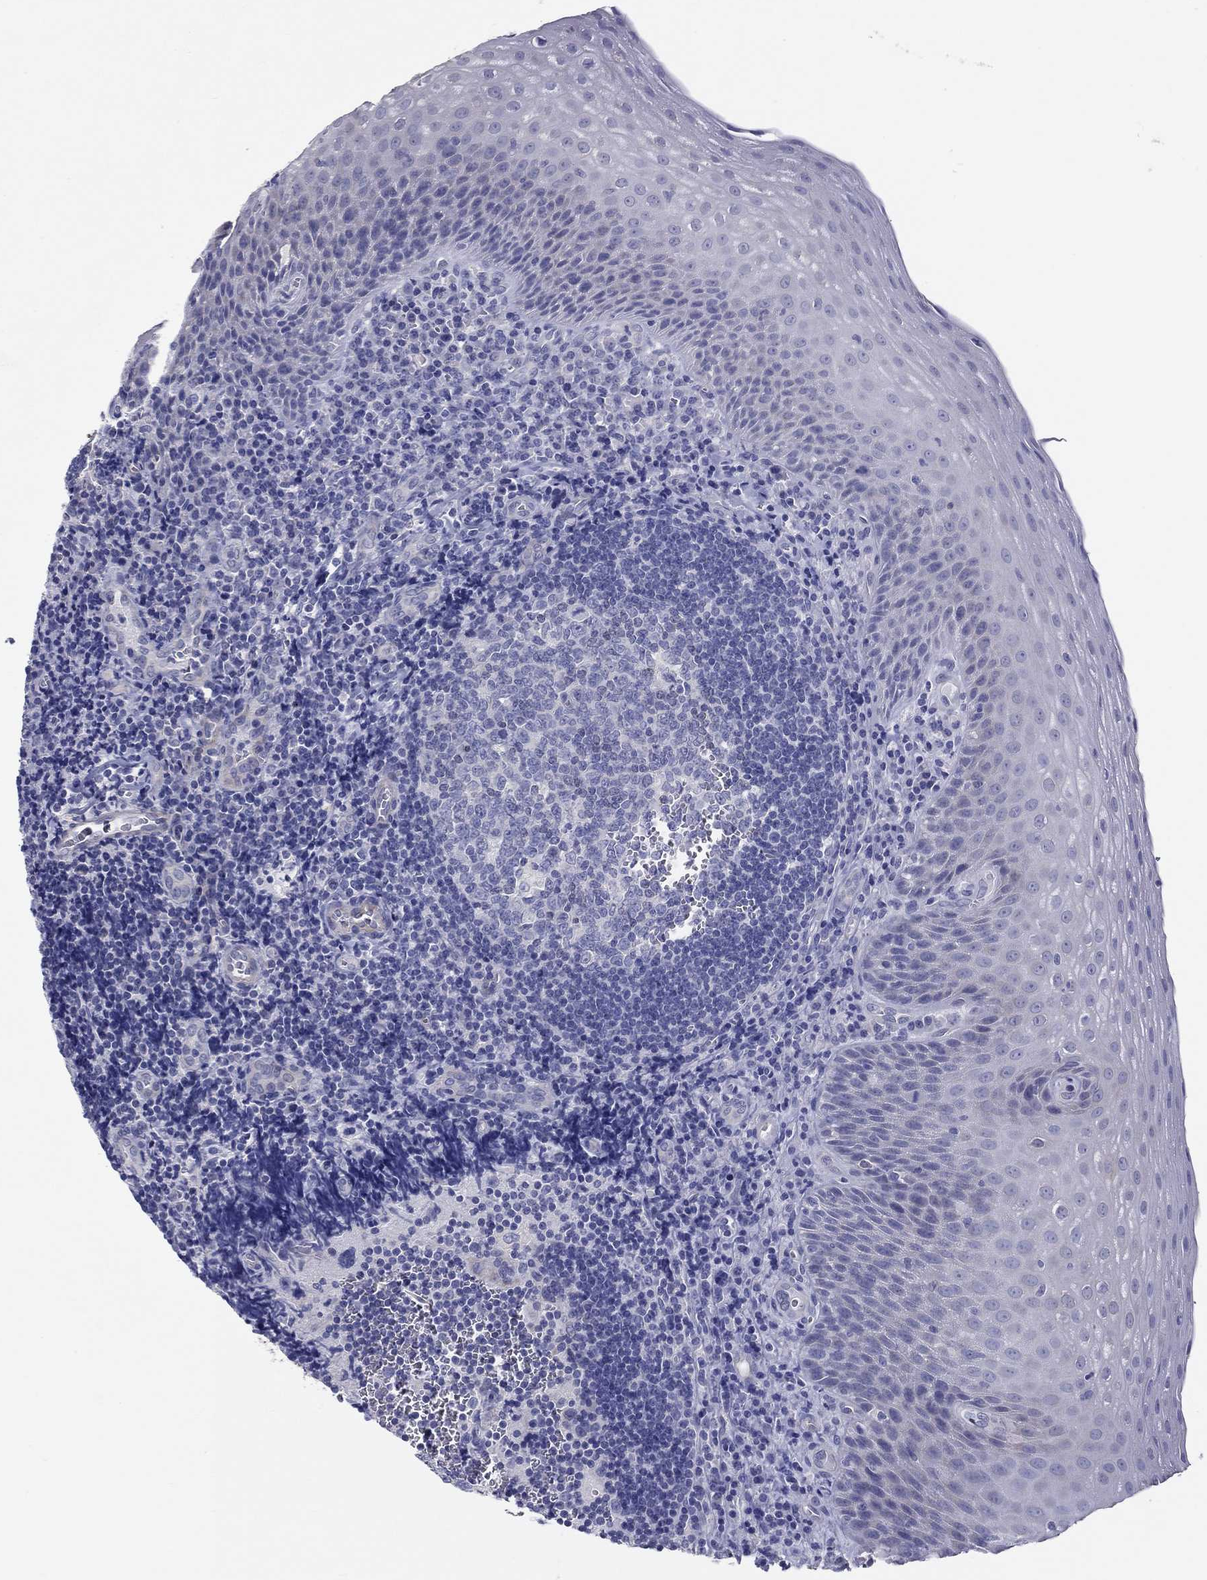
{"staining": {"intensity": "negative", "quantity": "none", "location": "none"}, "tissue": "tonsil", "cell_type": "Germinal center cells", "image_type": "normal", "snomed": [{"axis": "morphology", "description": "Normal tissue, NOS"}, {"axis": "morphology", "description": "Inflammation, NOS"}, {"axis": "topography", "description": "Tonsil"}], "caption": "Immunohistochemistry image of benign tonsil: human tonsil stained with DAB (3,3'-diaminobenzidine) reveals no significant protein positivity in germinal center cells.", "gene": "ERMP1", "patient": {"sex": "female", "age": 31}}